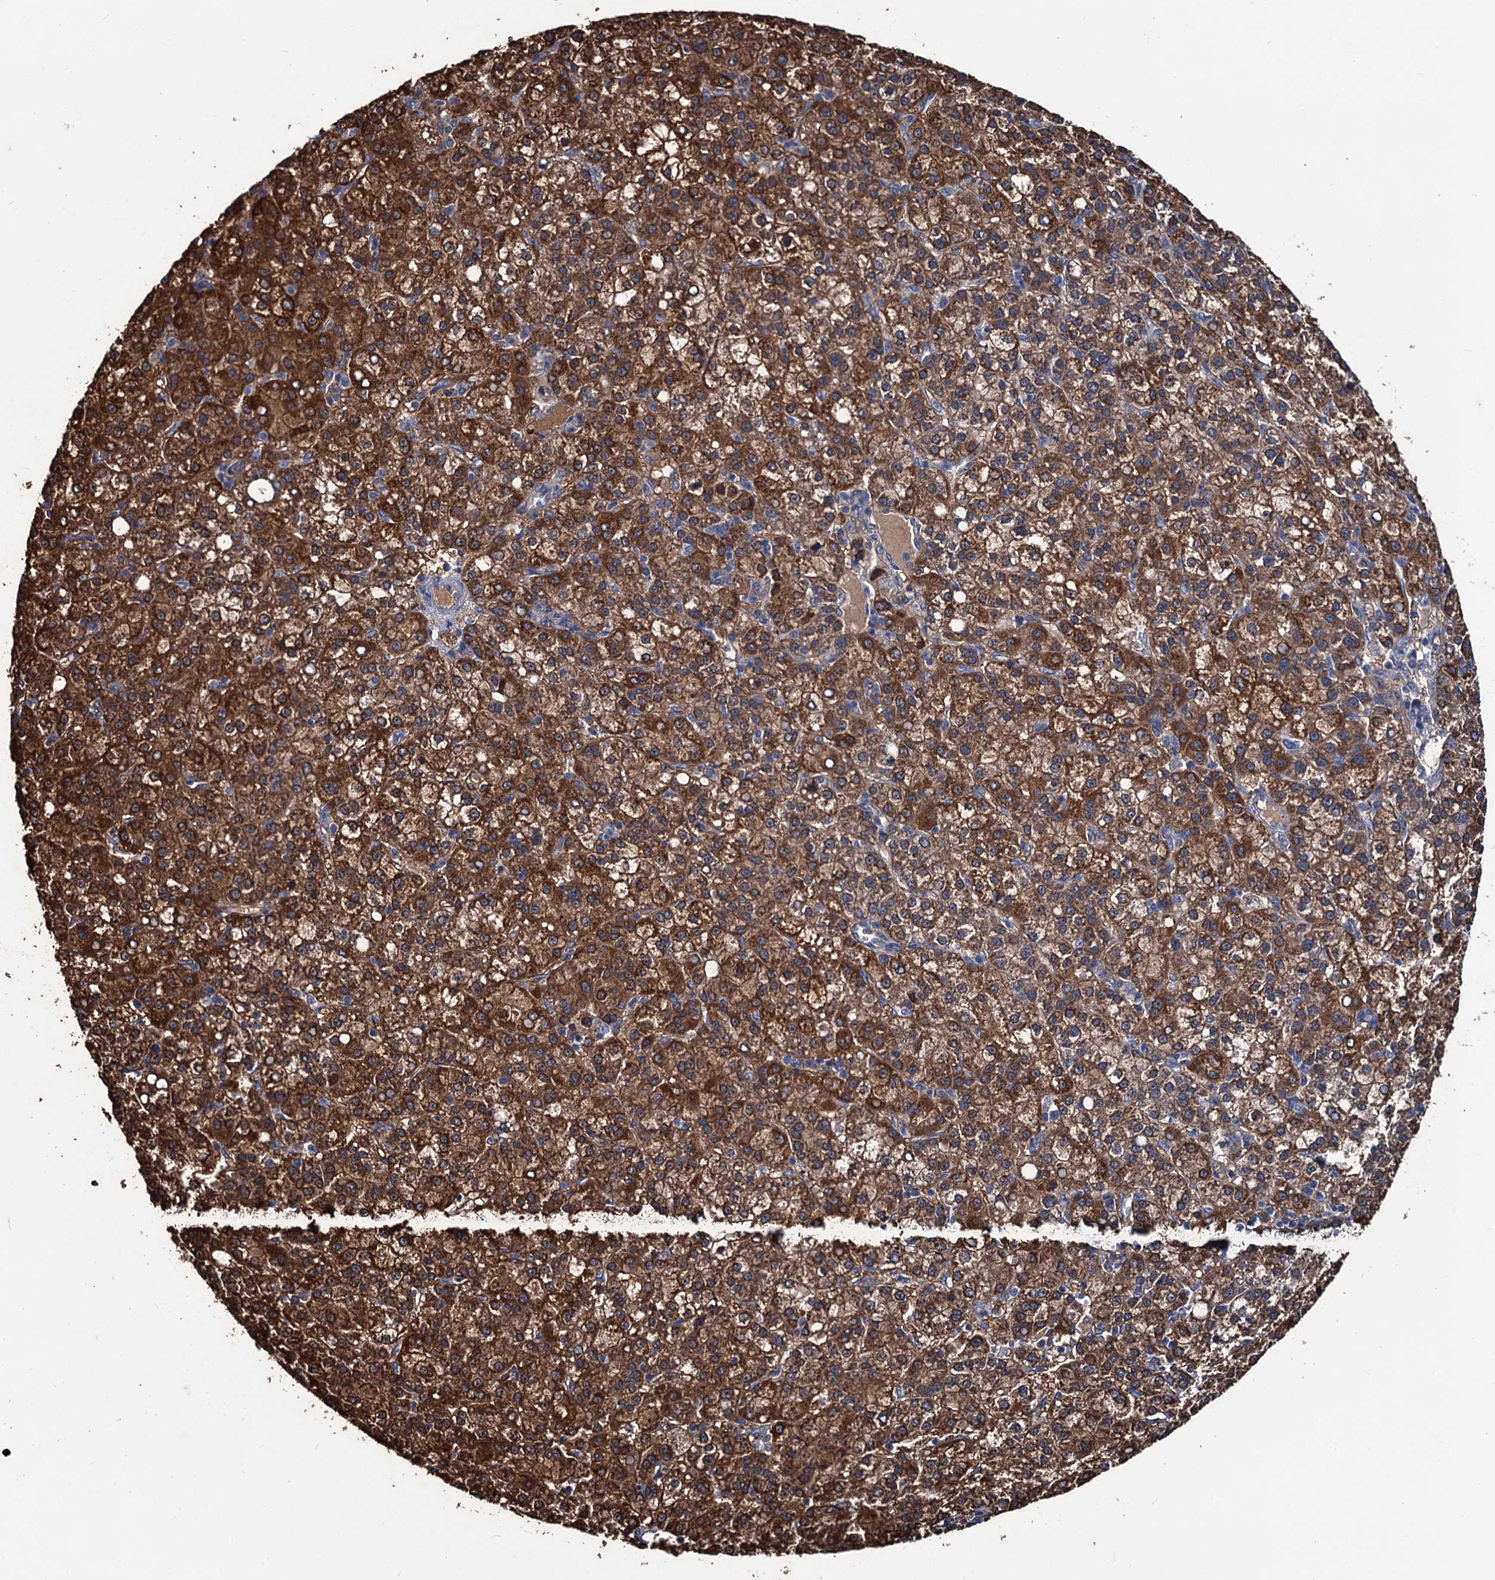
{"staining": {"intensity": "moderate", "quantity": ">75%", "location": "cytoplasmic/membranous"}, "tissue": "liver cancer", "cell_type": "Tumor cells", "image_type": "cancer", "snomed": [{"axis": "morphology", "description": "Carcinoma, Hepatocellular, NOS"}, {"axis": "topography", "description": "Liver"}], "caption": "Liver cancer (hepatocellular carcinoma) was stained to show a protein in brown. There is medium levels of moderate cytoplasmic/membranous positivity in approximately >75% of tumor cells.", "gene": "RTKN2", "patient": {"sex": "female", "age": 58}}